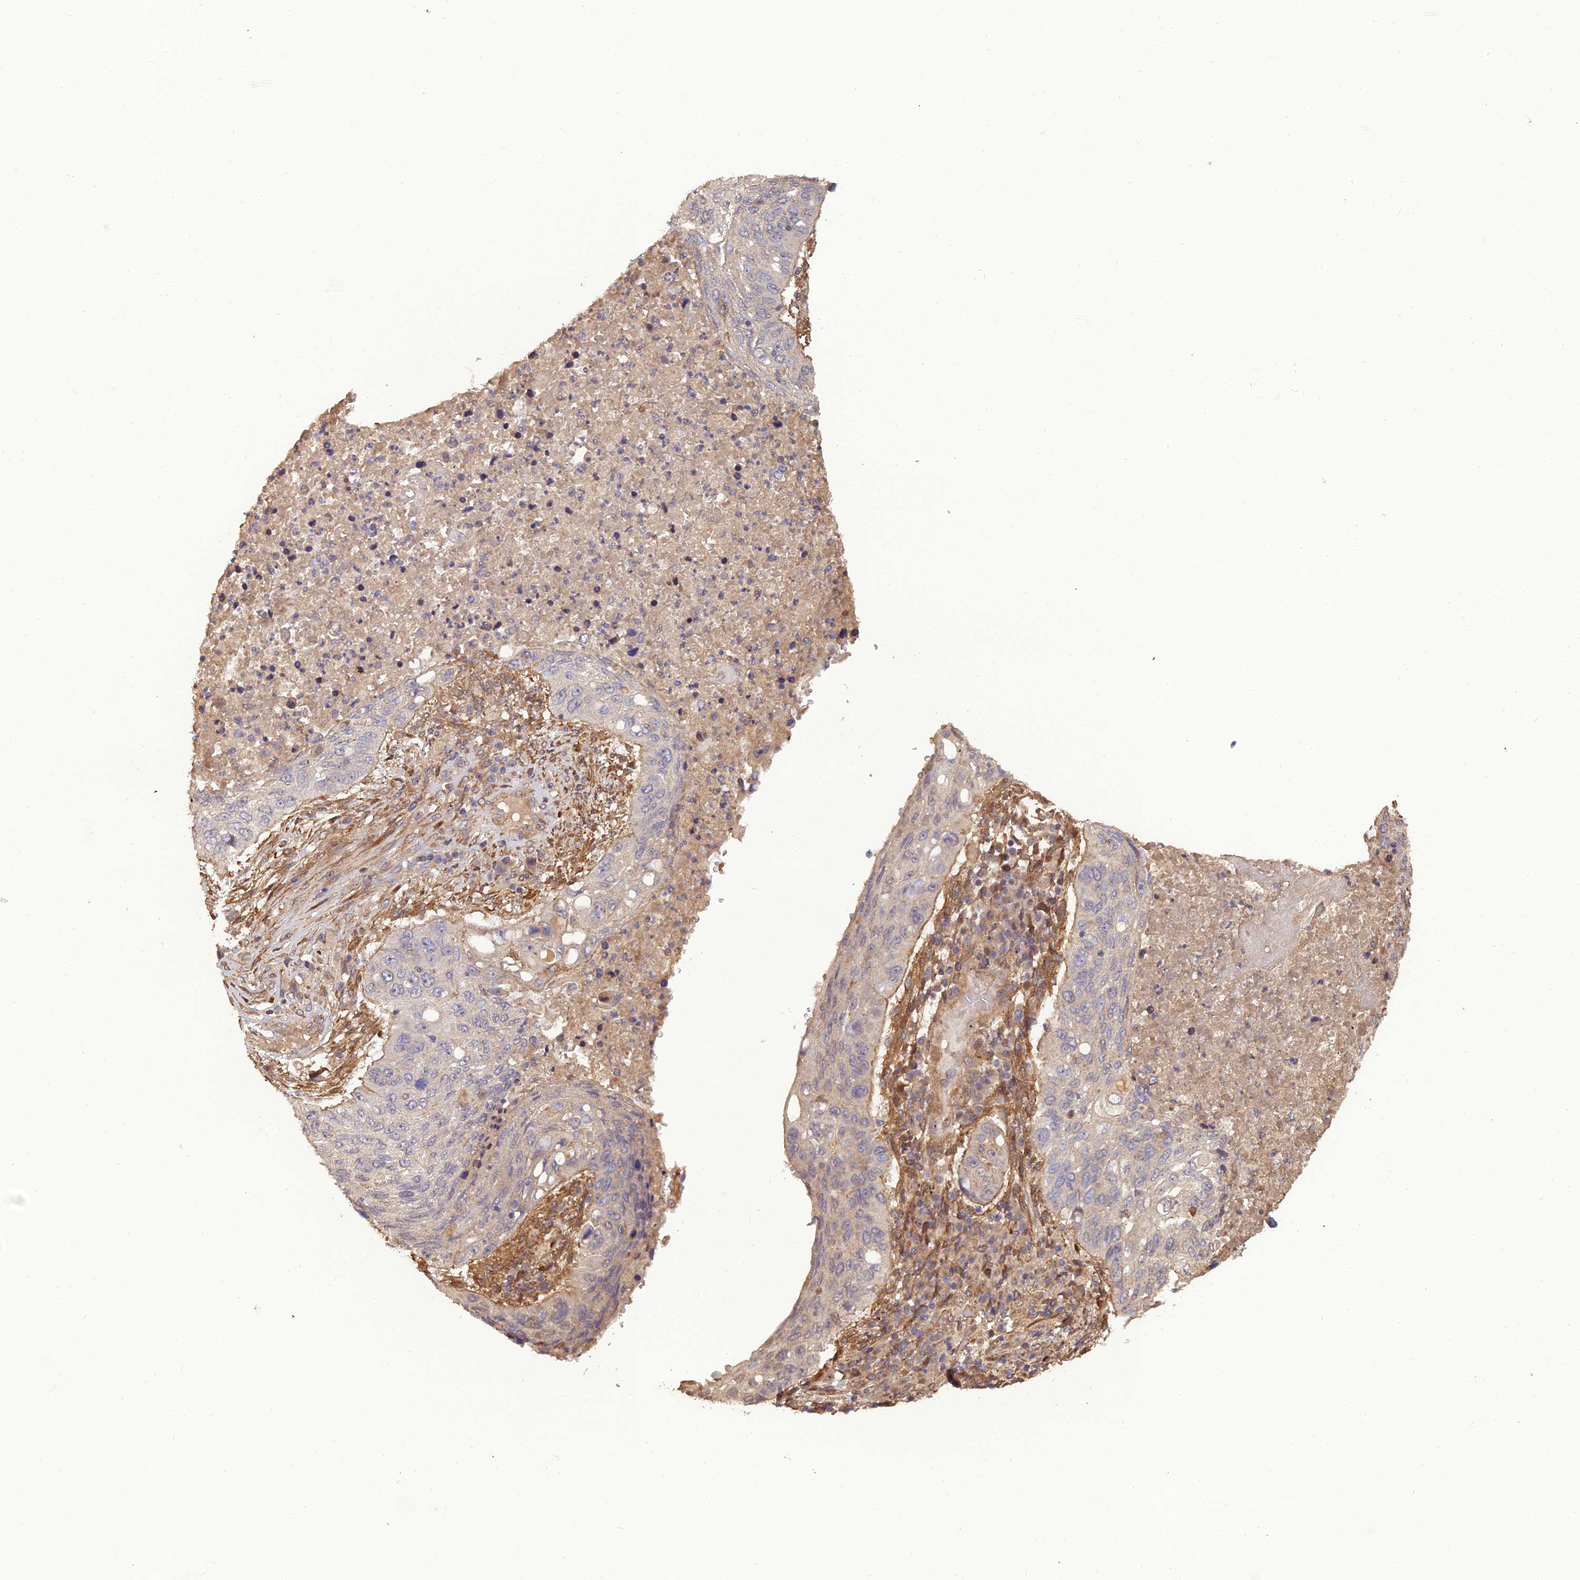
{"staining": {"intensity": "negative", "quantity": "none", "location": "none"}, "tissue": "lung cancer", "cell_type": "Tumor cells", "image_type": "cancer", "snomed": [{"axis": "morphology", "description": "Squamous cell carcinoma, NOS"}, {"axis": "topography", "description": "Lung"}], "caption": "Lung cancer was stained to show a protein in brown. There is no significant expression in tumor cells.", "gene": "ATP6V0A2", "patient": {"sex": "female", "age": 63}}